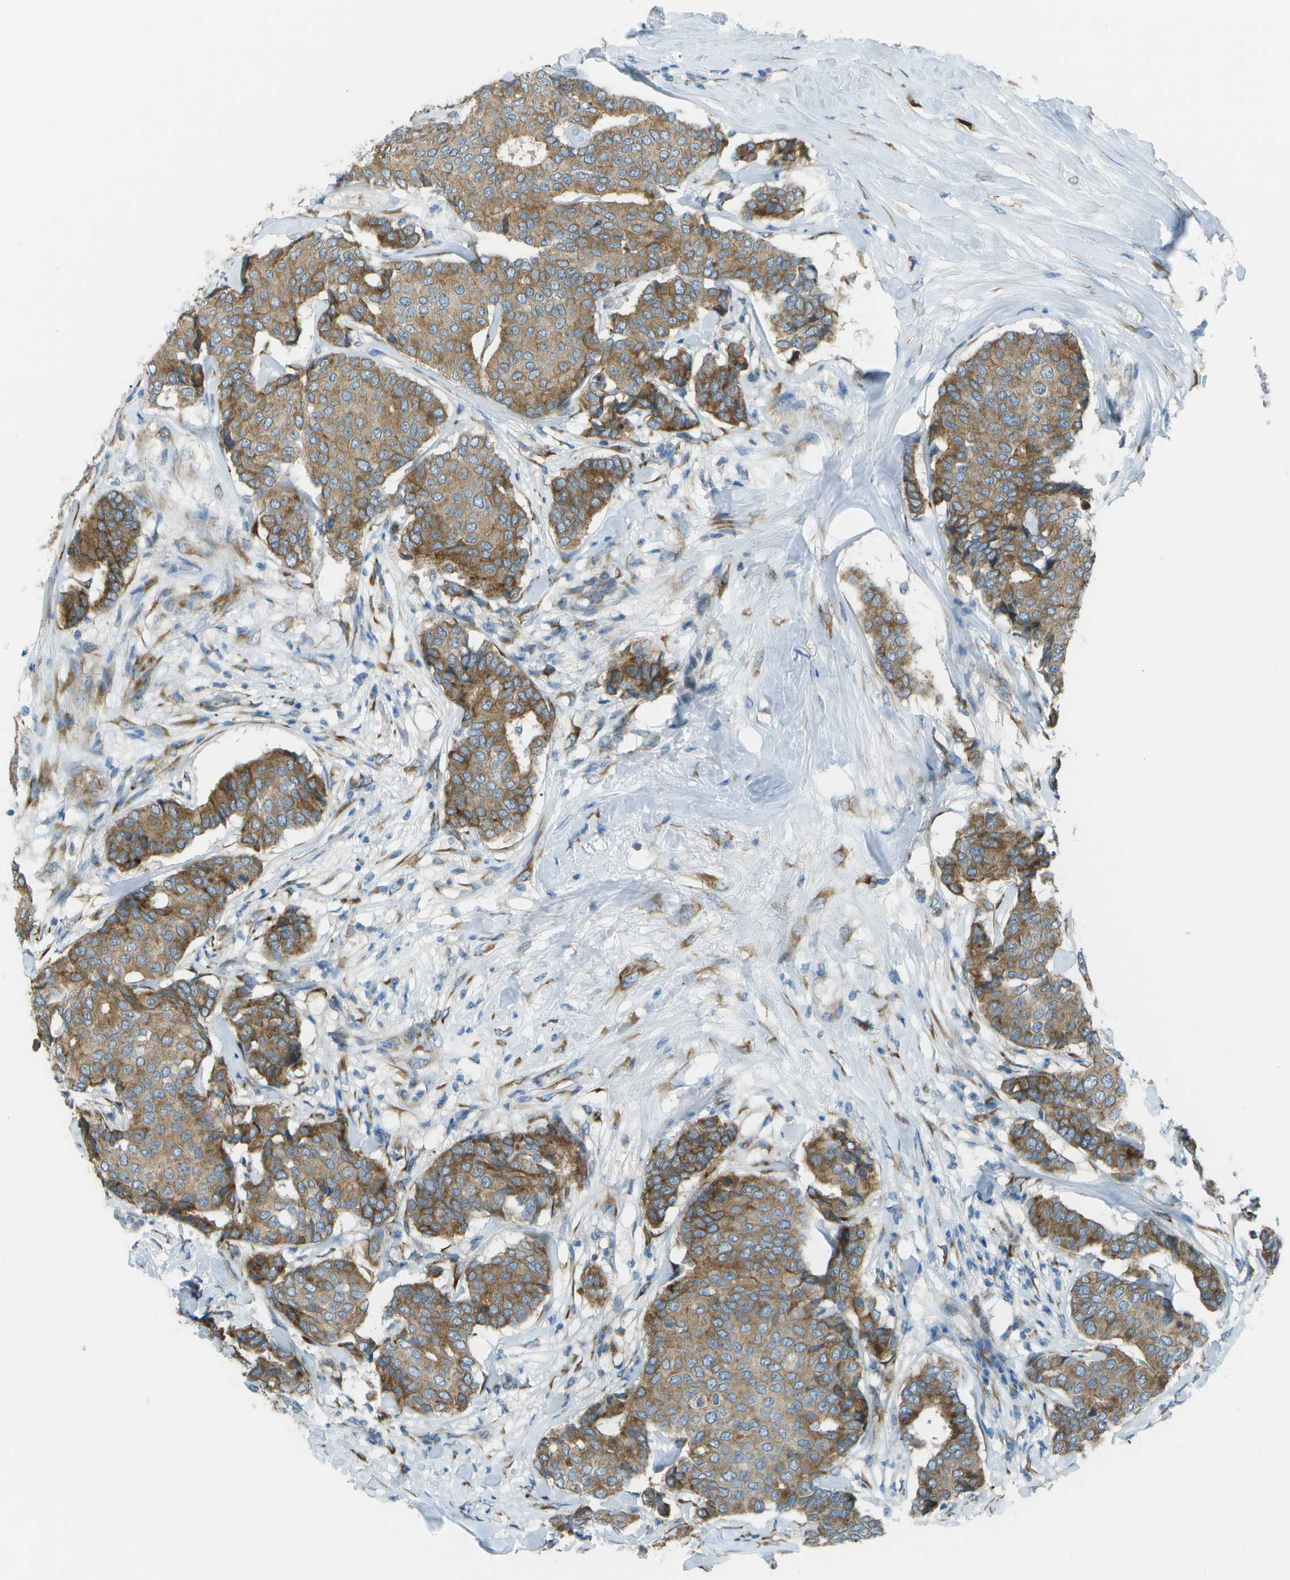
{"staining": {"intensity": "moderate", "quantity": ">75%", "location": "cytoplasmic/membranous"}, "tissue": "breast cancer", "cell_type": "Tumor cells", "image_type": "cancer", "snomed": [{"axis": "morphology", "description": "Duct carcinoma"}, {"axis": "topography", "description": "Breast"}], "caption": "Immunohistochemistry (IHC) (DAB) staining of breast invasive ductal carcinoma exhibits moderate cytoplasmic/membranous protein expression in approximately >75% of tumor cells.", "gene": "KCTD3", "patient": {"sex": "female", "age": 75}}